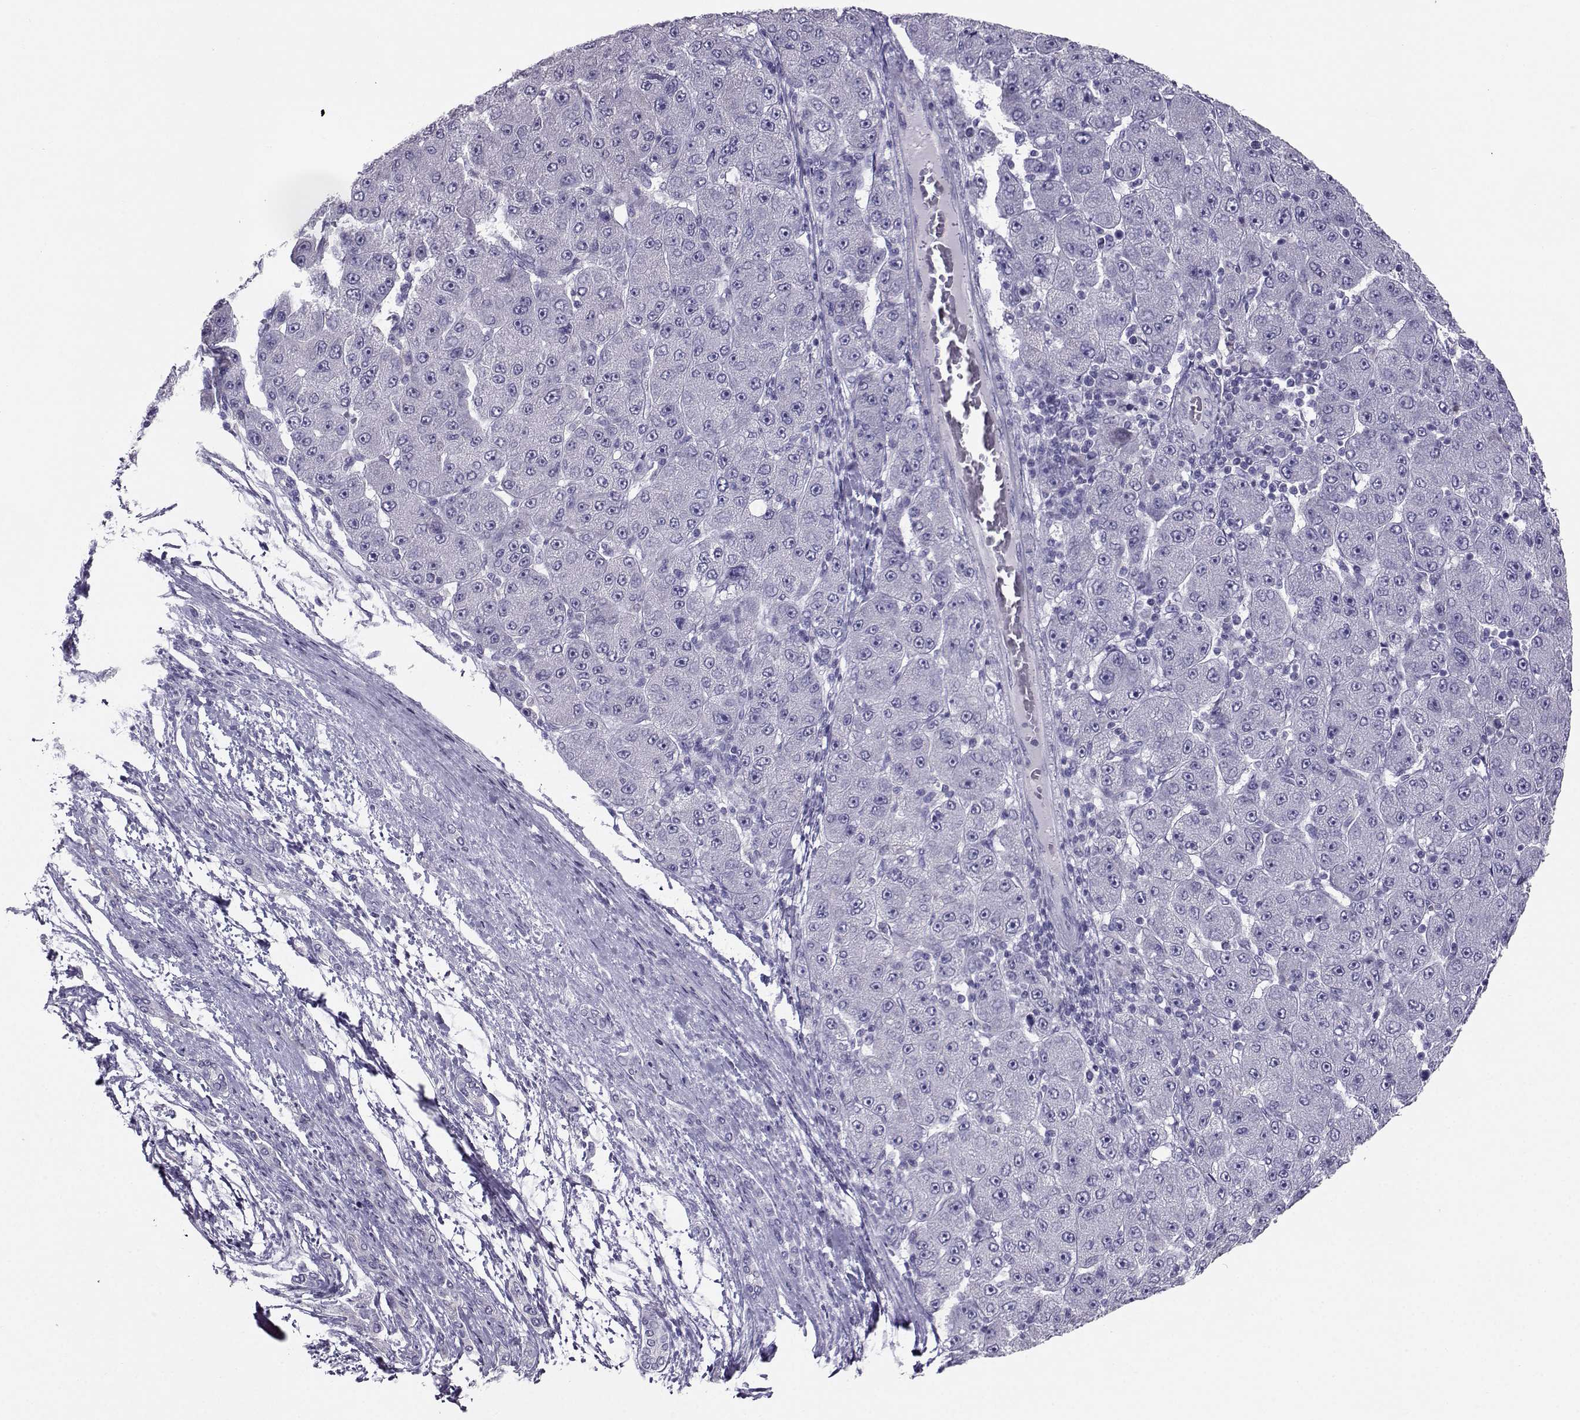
{"staining": {"intensity": "negative", "quantity": "none", "location": "none"}, "tissue": "liver cancer", "cell_type": "Tumor cells", "image_type": "cancer", "snomed": [{"axis": "morphology", "description": "Carcinoma, Hepatocellular, NOS"}, {"axis": "topography", "description": "Liver"}], "caption": "DAB immunohistochemical staining of hepatocellular carcinoma (liver) demonstrates no significant expression in tumor cells. Brightfield microscopy of immunohistochemistry (IHC) stained with DAB (3,3'-diaminobenzidine) (brown) and hematoxylin (blue), captured at high magnification.", "gene": "PGK1", "patient": {"sex": "male", "age": 67}}